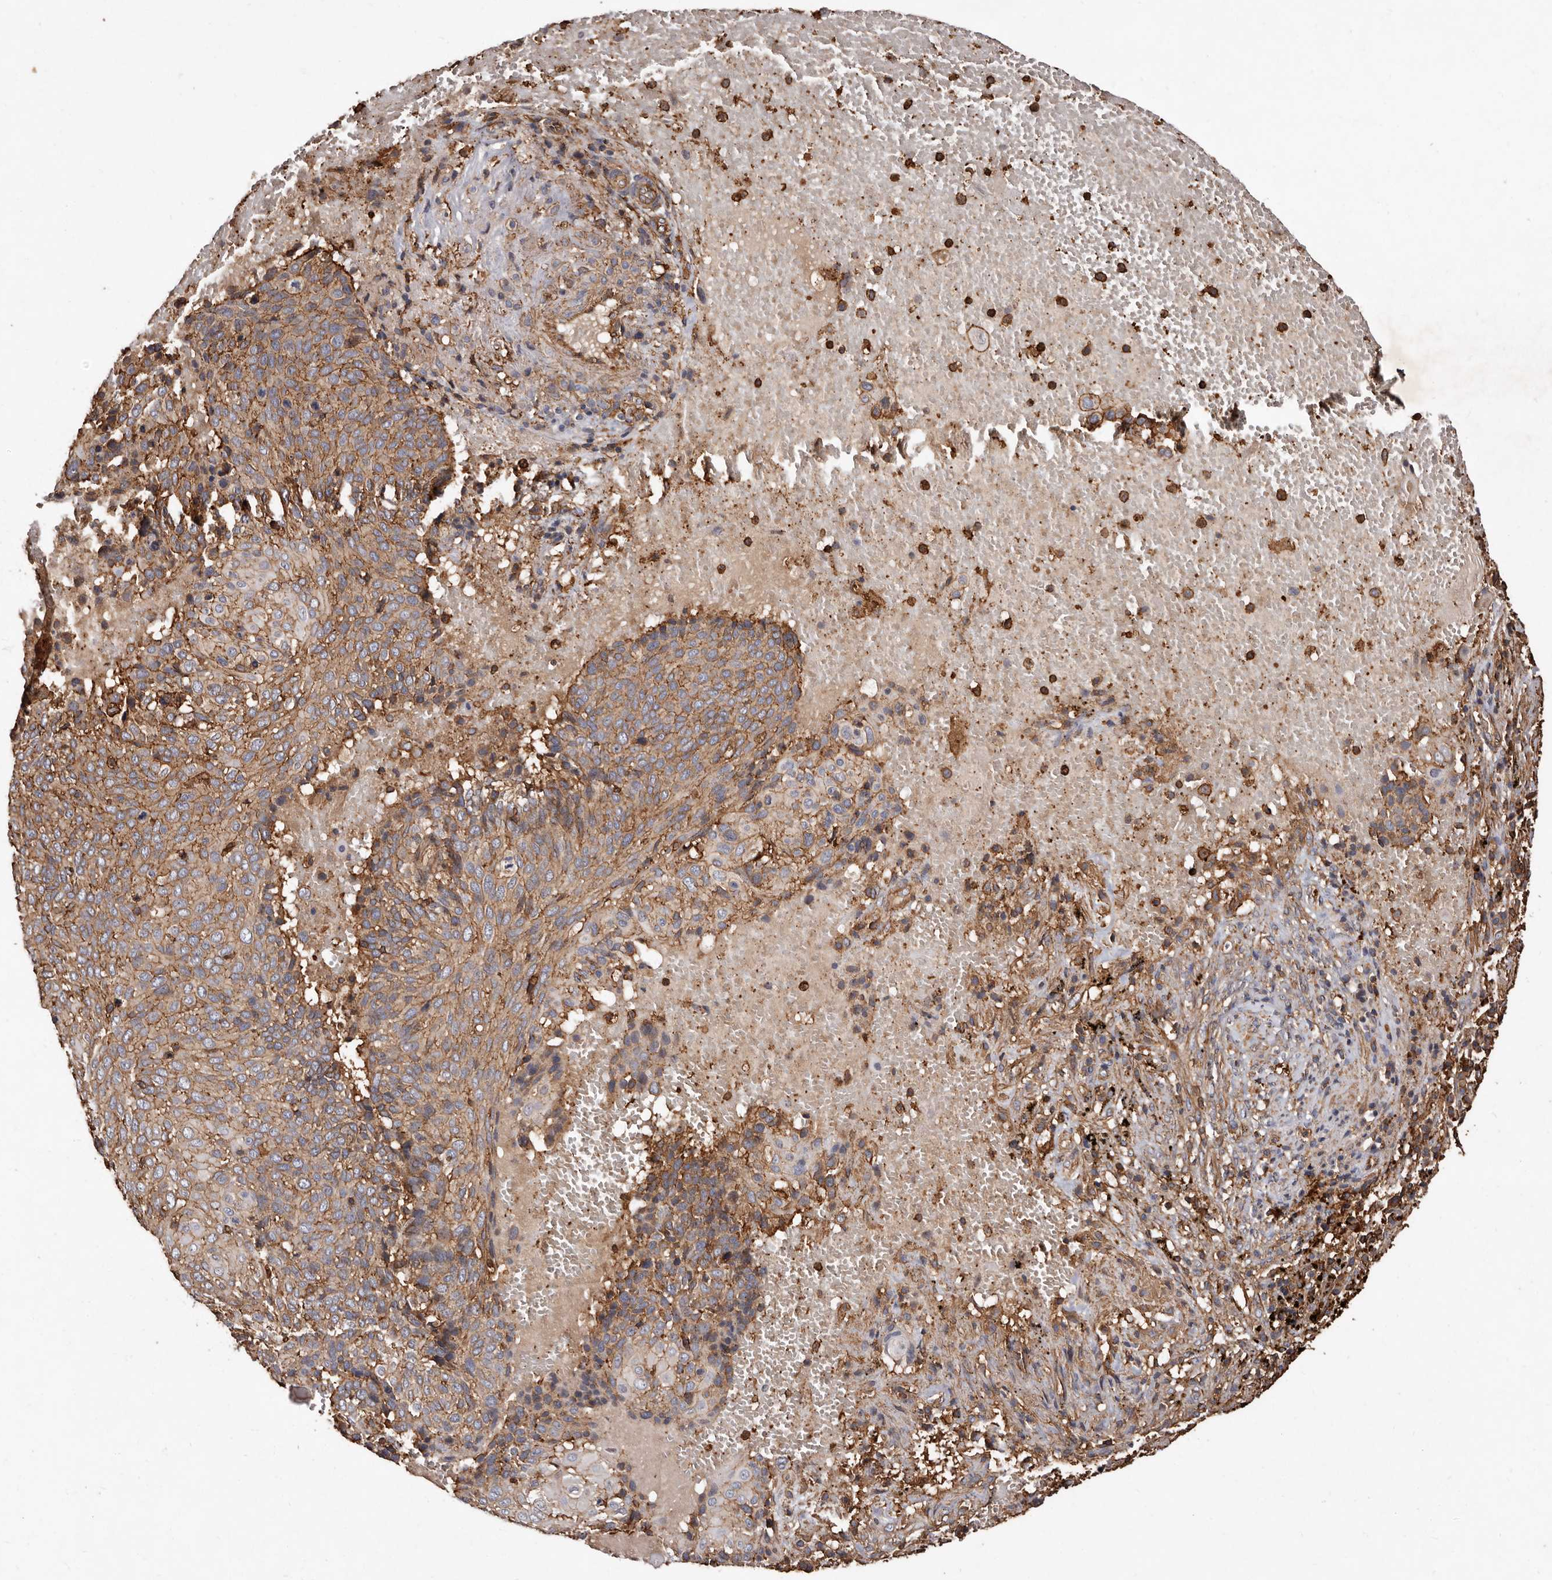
{"staining": {"intensity": "moderate", "quantity": ">75%", "location": "cytoplasmic/membranous"}, "tissue": "cervical cancer", "cell_type": "Tumor cells", "image_type": "cancer", "snomed": [{"axis": "morphology", "description": "Squamous cell carcinoma, NOS"}, {"axis": "topography", "description": "Cervix"}], "caption": "The photomicrograph demonstrates staining of squamous cell carcinoma (cervical), revealing moderate cytoplasmic/membranous protein positivity (brown color) within tumor cells.", "gene": "COQ8B", "patient": {"sex": "female", "age": 74}}